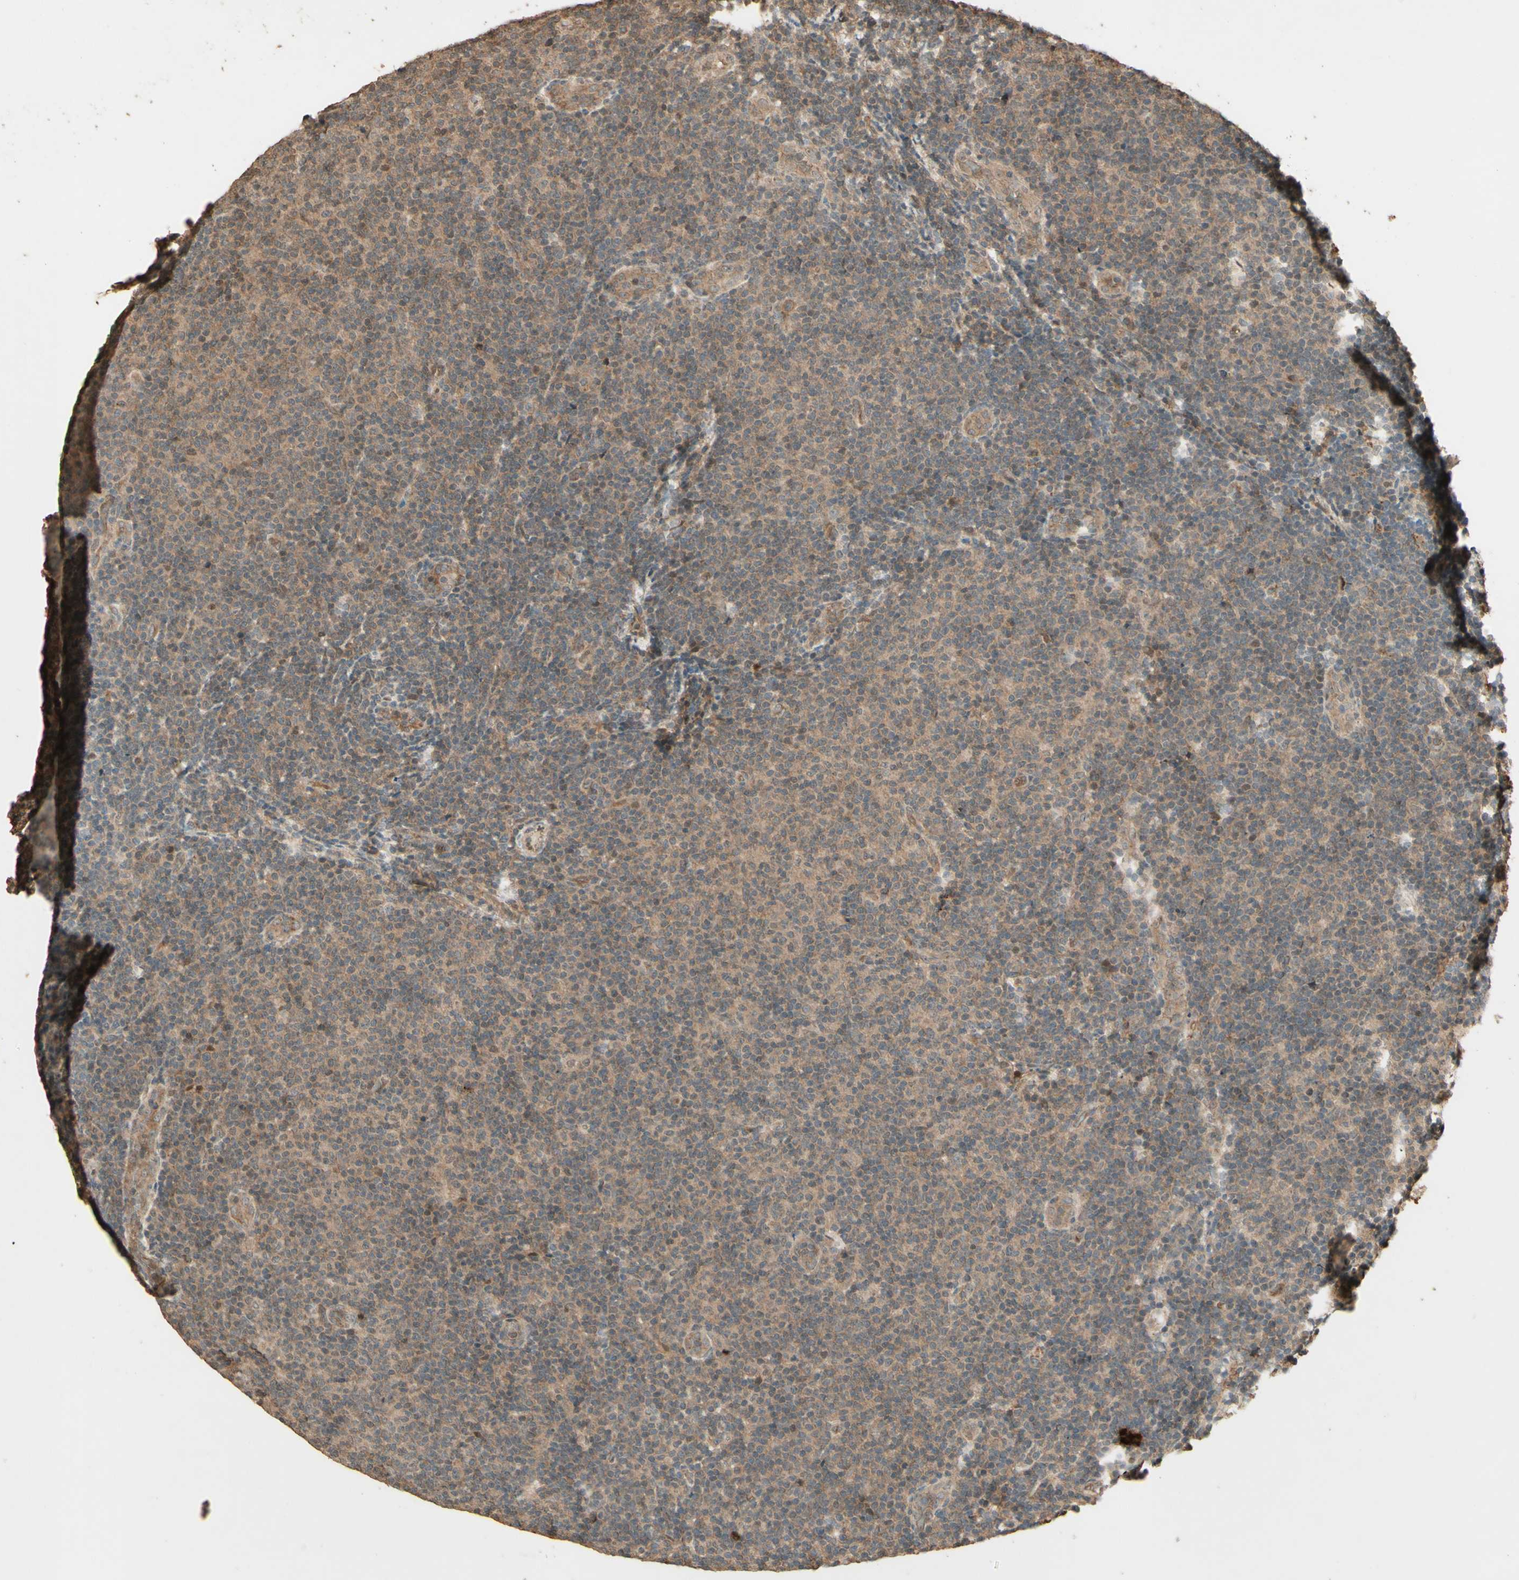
{"staining": {"intensity": "moderate", "quantity": ">75%", "location": "cytoplasmic/membranous"}, "tissue": "lymphoma", "cell_type": "Tumor cells", "image_type": "cancer", "snomed": [{"axis": "morphology", "description": "Malignant lymphoma, non-Hodgkin's type, Low grade"}, {"axis": "topography", "description": "Lymph node"}], "caption": "A brown stain shows moderate cytoplasmic/membranous expression of a protein in human low-grade malignant lymphoma, non-Hodgkin's type tumor cells.", "gene": "SMAD9", "patient": {"sex": "male", "age": 83}}